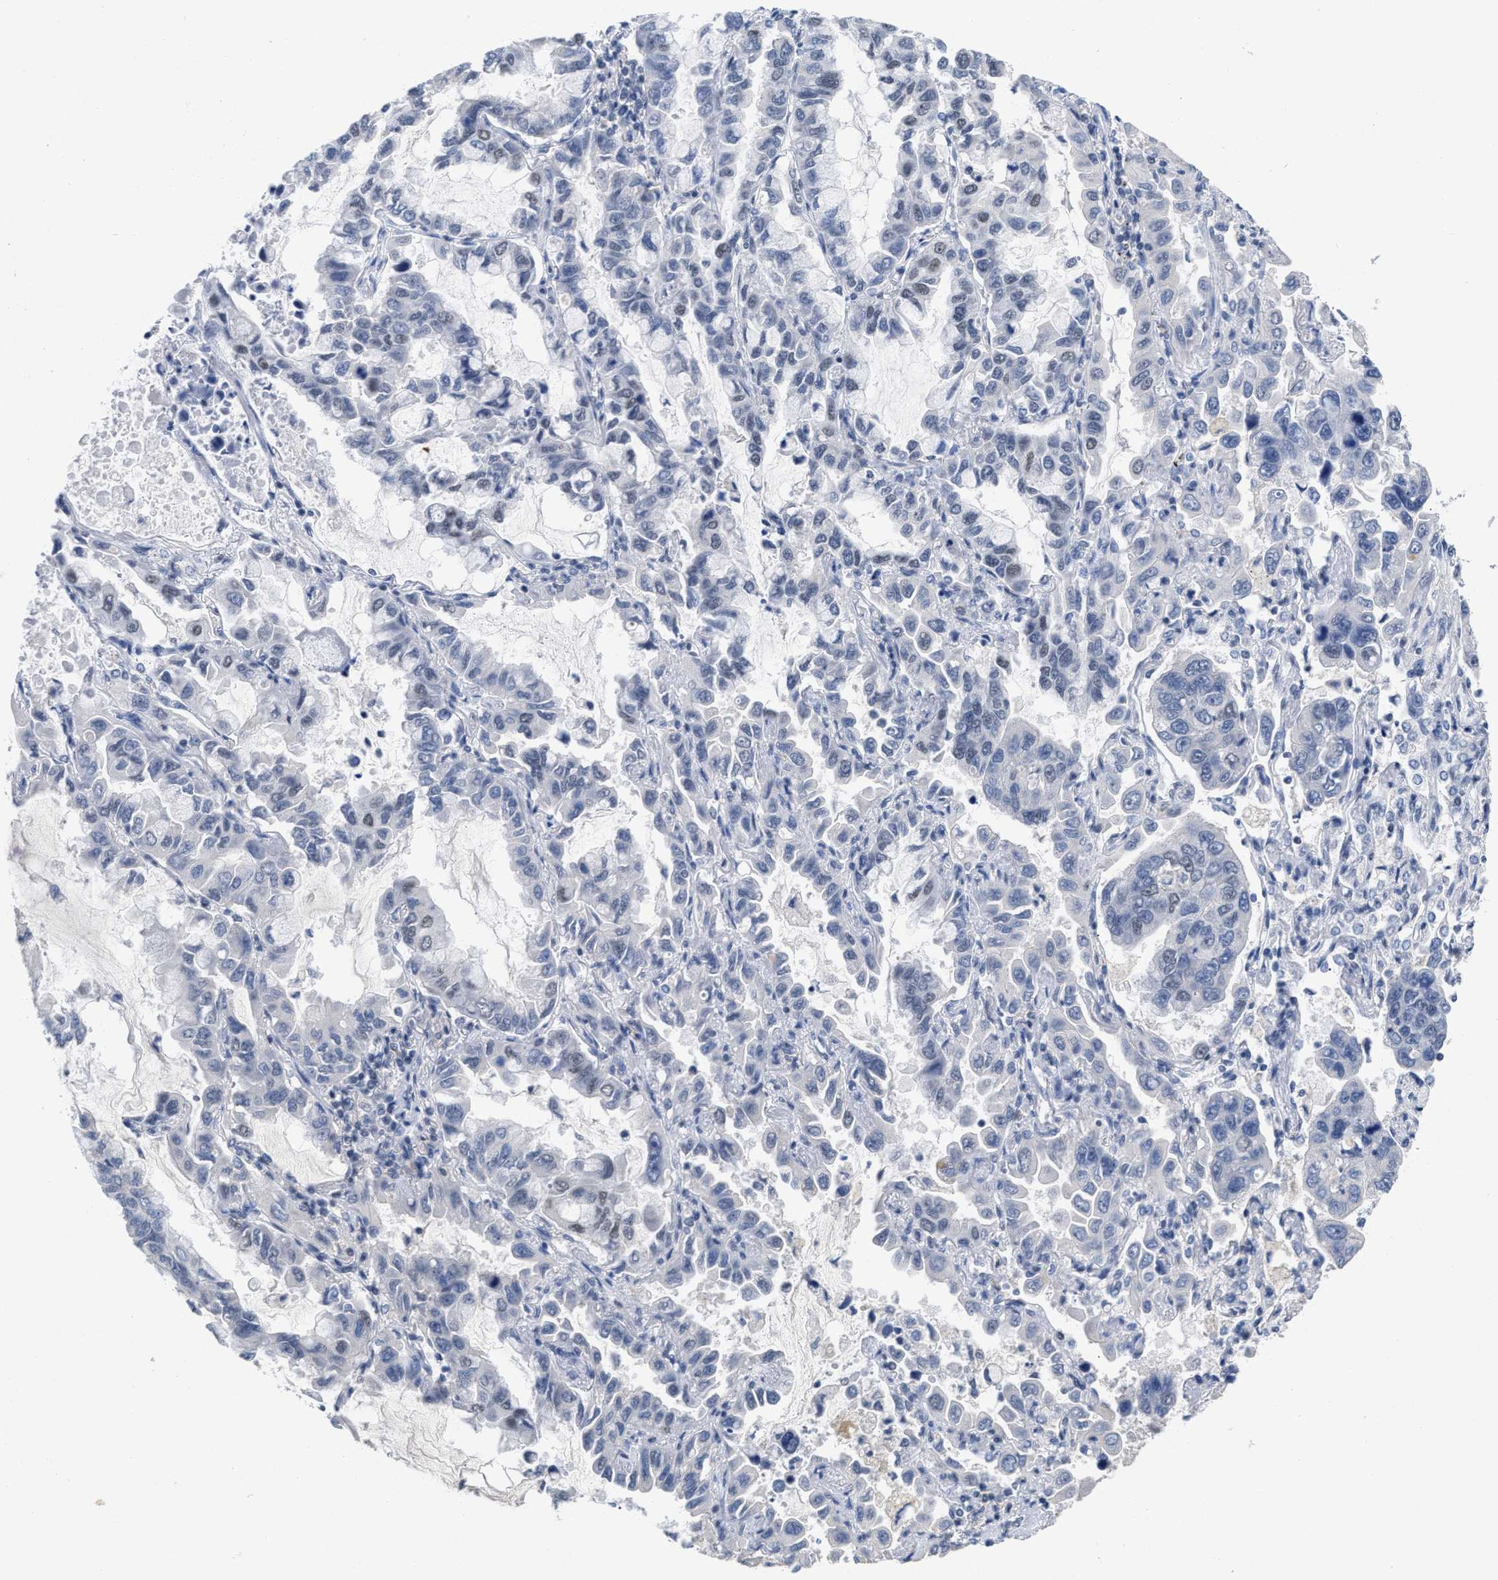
{"staining": {"intensity": "negative", "quantity": "none", "location": "none"}, "tissue": "lung cancer", "cell_type": "Tumor cells", "image_type": "cancer", "snomed": [{"axis": "morphology", "description": "Adenocarcinoma, NOS"}, {"axis": "topography", "description": "Lung"}], "caption": "This is a photomicrograph of IHC staining of lung cancer (adenocarcinoma), which shows no expression in tumor cells.", "gene": "GGNBP2", "patient": {"sex": "male", "age": 64}}